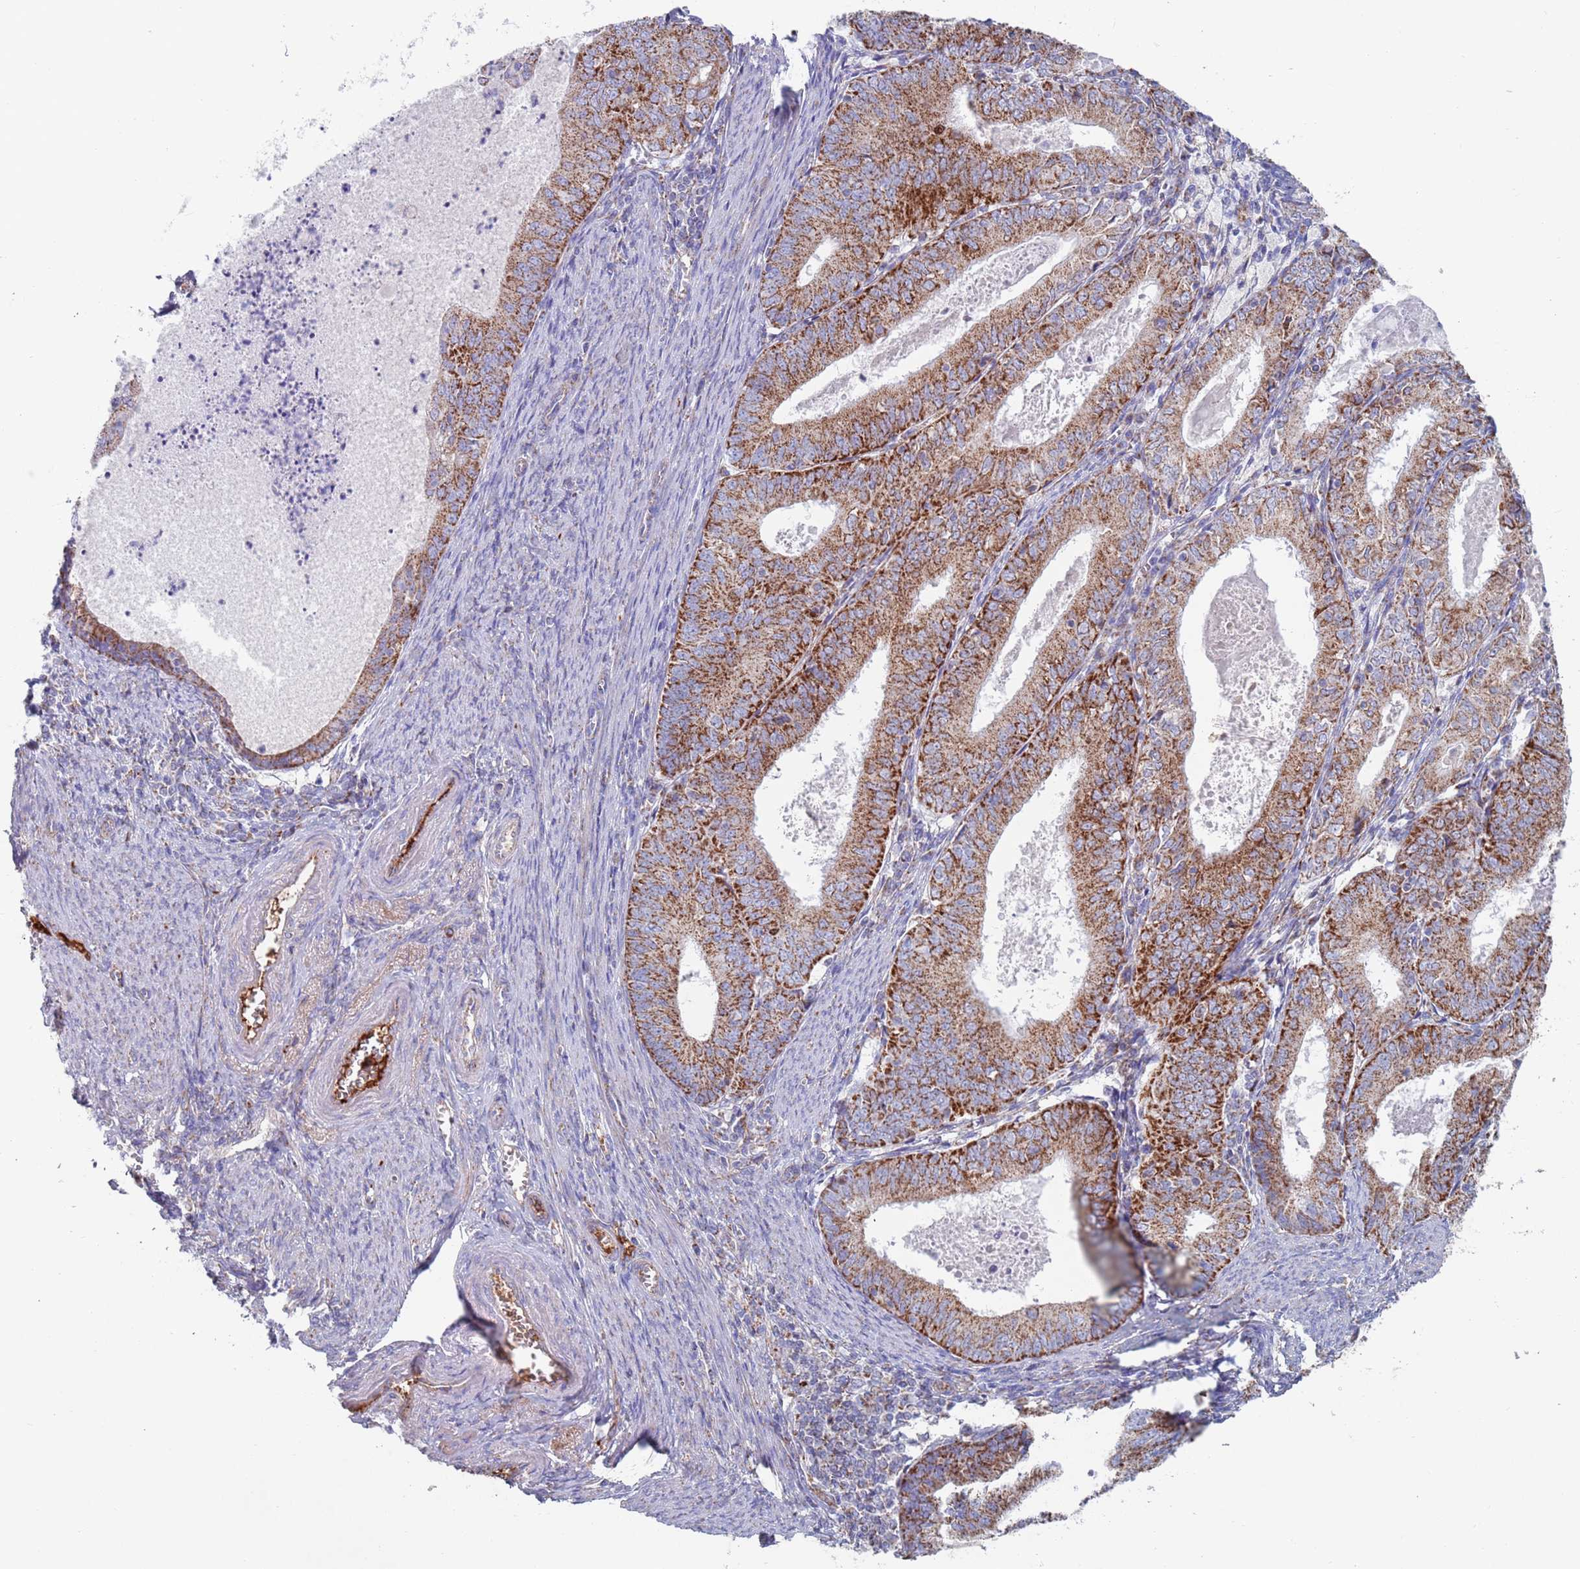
{"staining": {"intensity": "strong", "quantity": ">75%", "location": "cytoplasmic/membranous"}, "tissue": "endometrial cancer", "cell_type": "Tumor cells", "image_type": "cancer", "snomed": [{"axis": "morphology", "description": "Adenocarcinoma, NOS"}, {"axis": "topography", "description": "Endometrium"}], "caption": "Tumor cells reveal high levels of strong cytoplasmic/membranous staining in approximately >75% of cells in human endometrial cancer.", "gene": "MRPL22", "patient": {"sex": "female", "age": 57}}